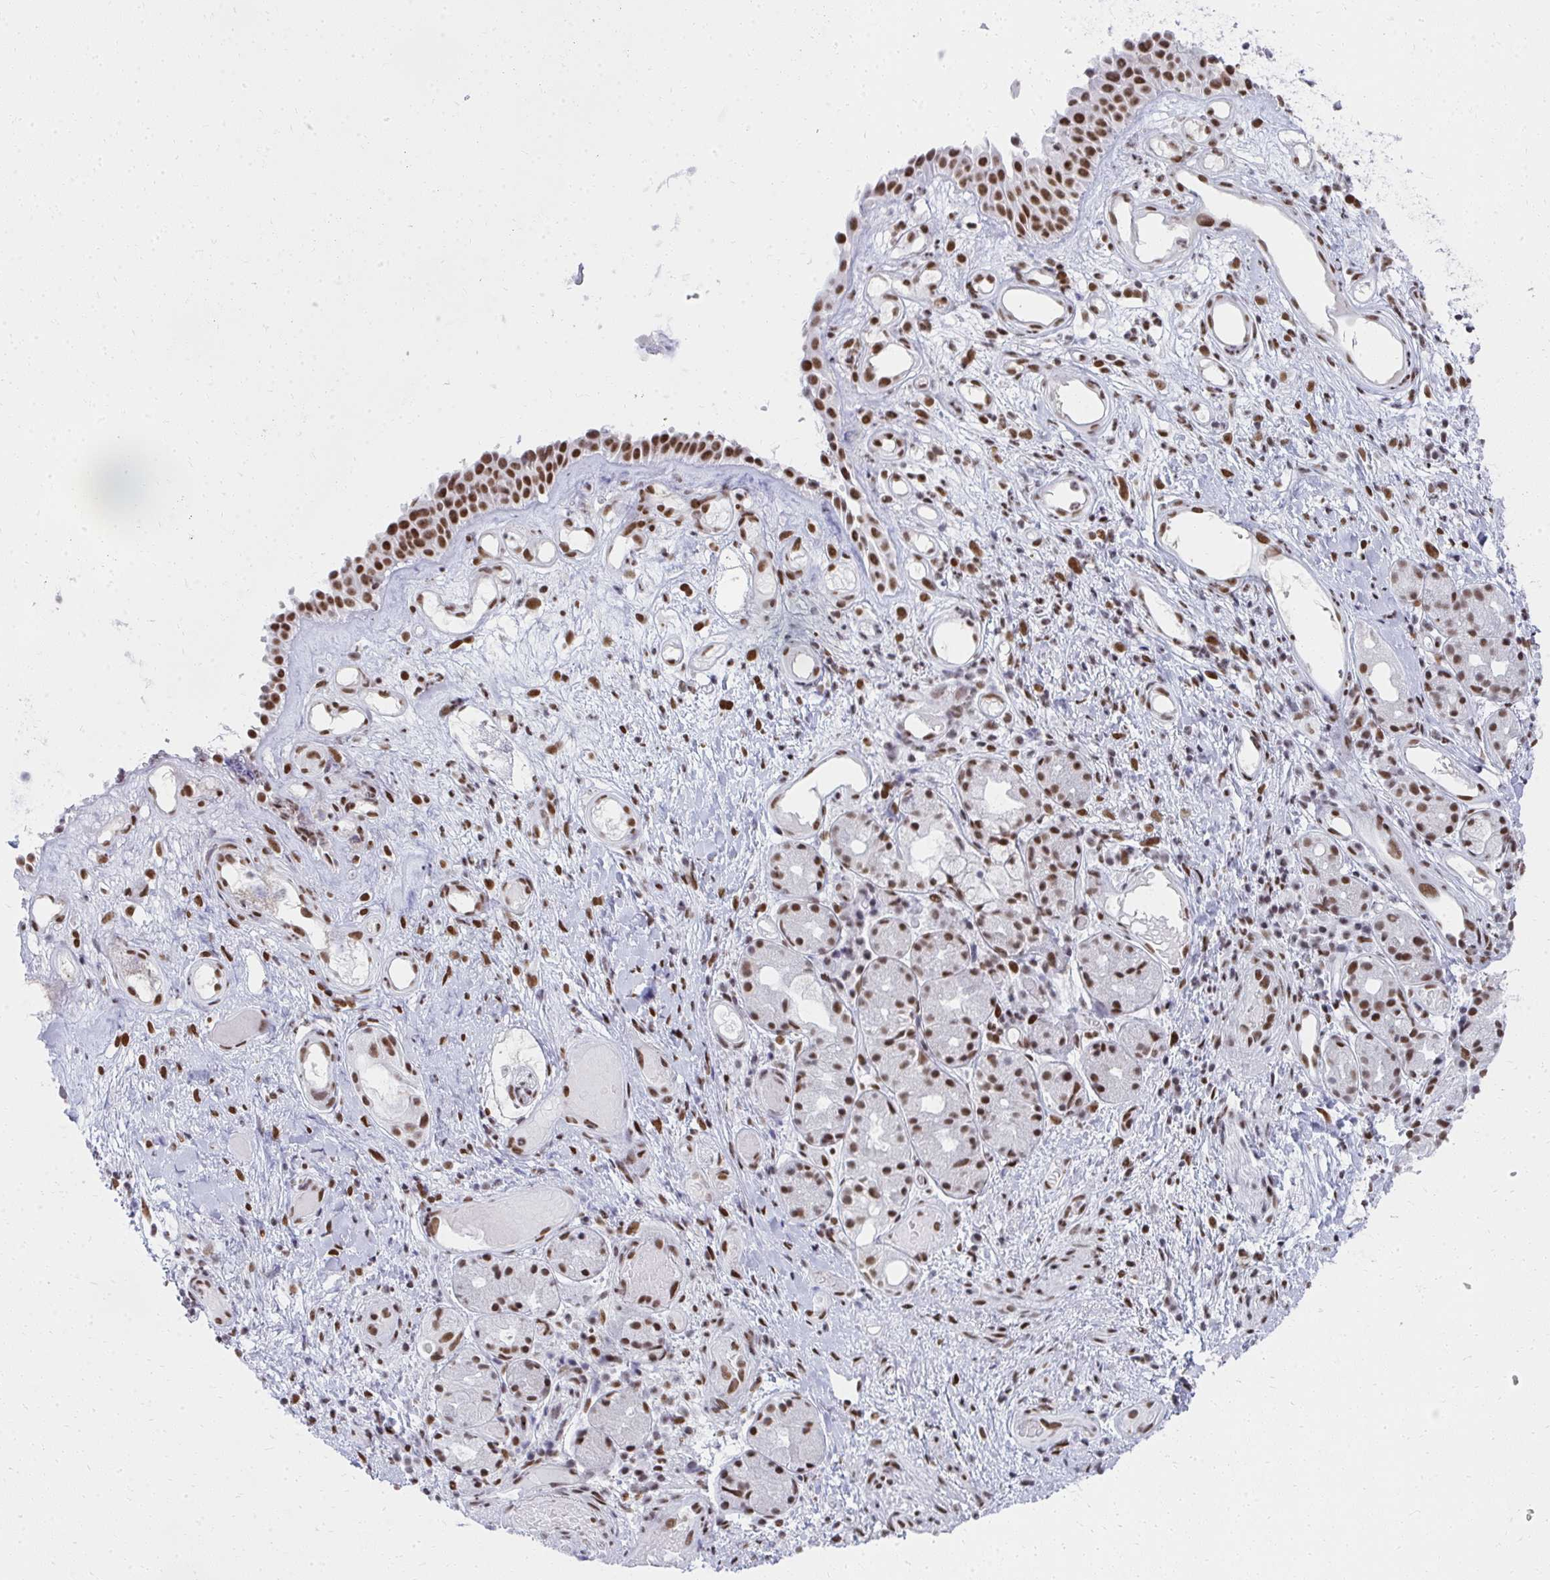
{"staining": {"intensity": "strong", "quantity": ">75%", "location": "nuclear"}, "tissue": "nasopharynx", "cell_type": "Respiratory epithelial cells", "image_type": "normal", "snomed": [{"axis": "morphology", "description": "Normal tissue, NOS"}, {"axis": "morphology", "description": "Inflammation, NOS"}, {"axis": "topography", "description": "Nasopharynx"}], "caption": "Brown immunohistochemical staining in unremarkable human nasopharynx demonstrates strong nuclear positivity in approximately >75% of respiratory epithelial cells. The protein is shown in brown color, while the nuclei are stained blue.", "gene": "CREBBP", "patient": {"sex": "male", "age": 54}}